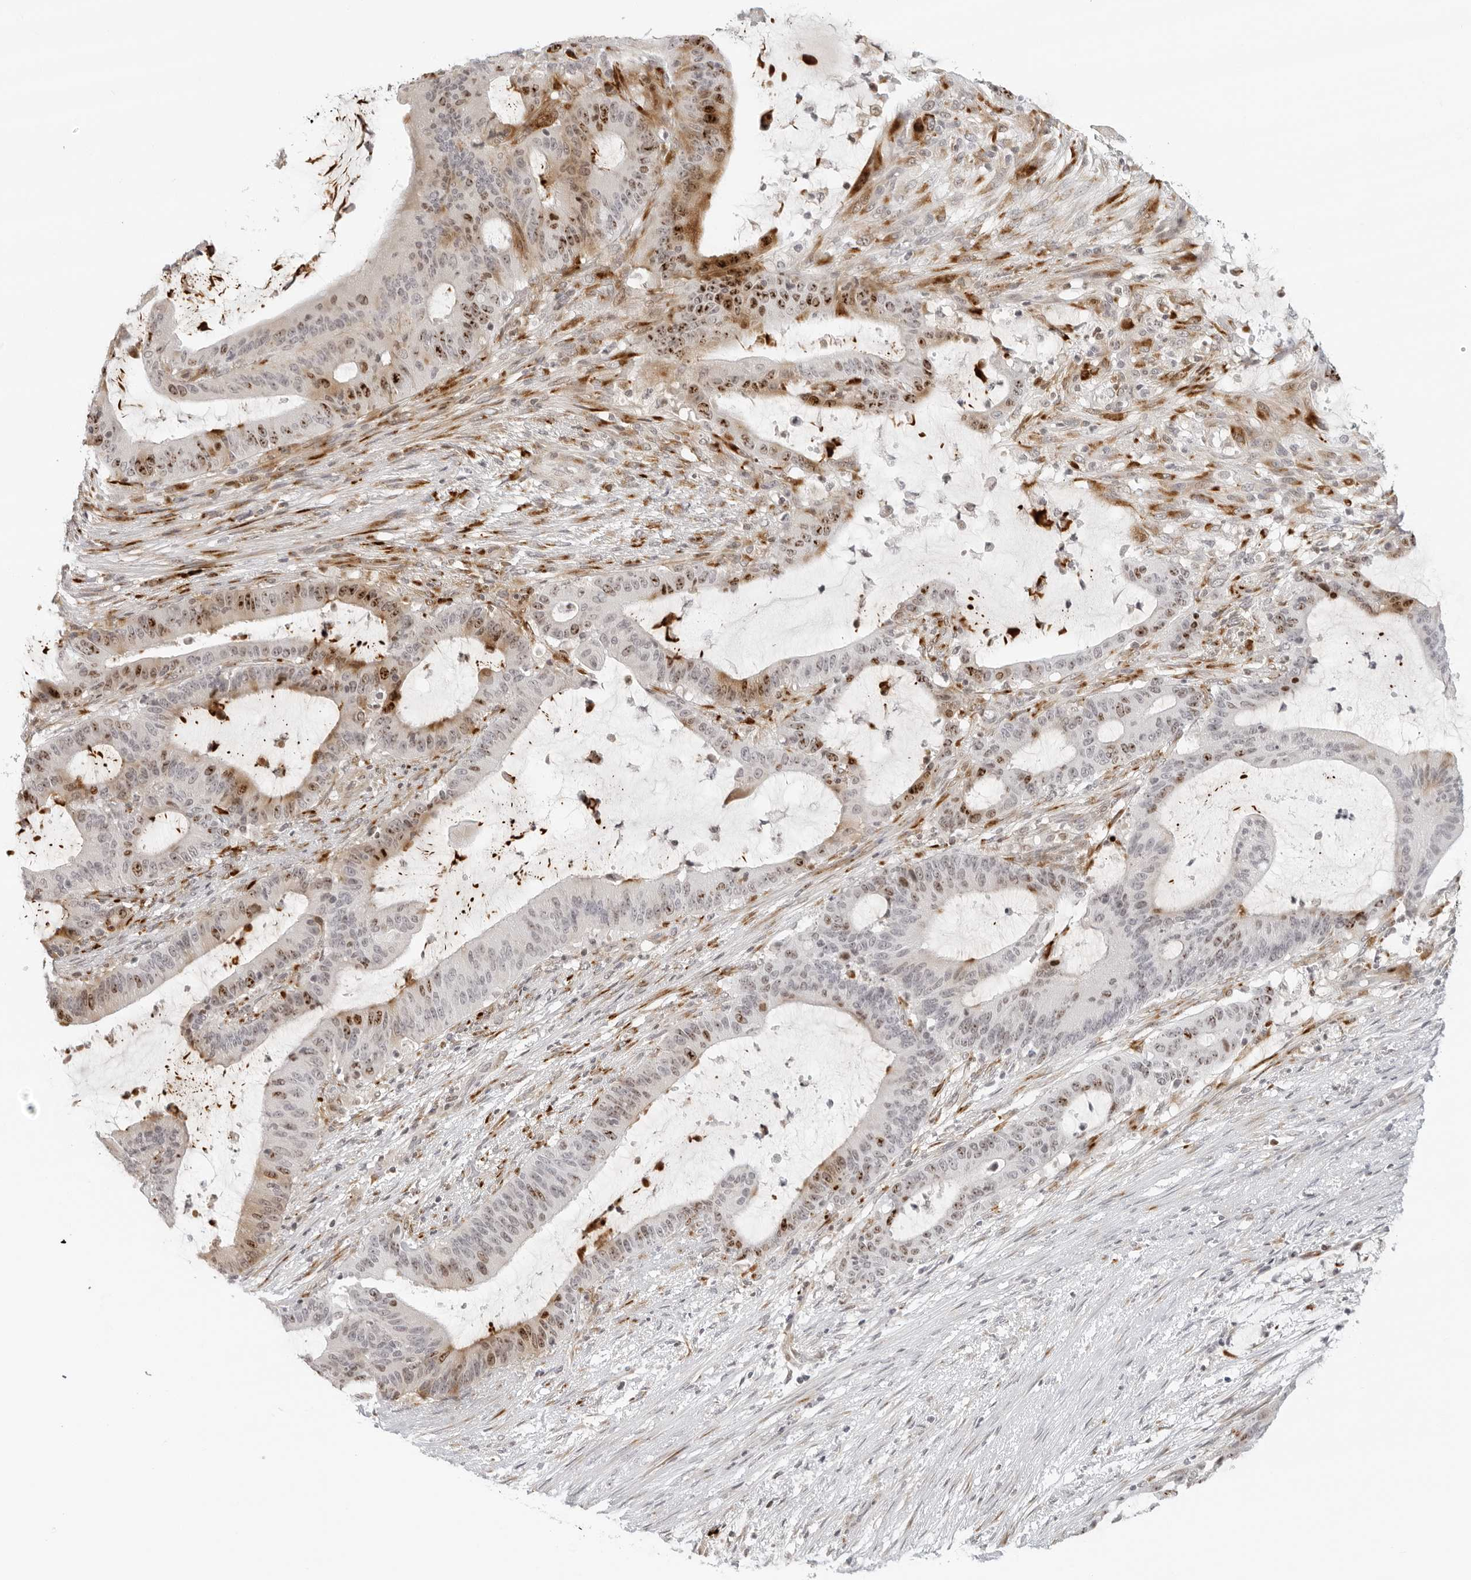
{"staining": {"intensity": "moderate", "quantity": "25%-75%", "location": "nuclear"}, "tissue": "liver cancer", "cell_type": "Tumor cells", "image_type": "cancer", "snomed": [{"axis": "morphology", "description": "Cholangiocarcinoma"}, {"axis": "topography", "description": "Liver"}], "caption": "Tumor cells display medium levels of moderate nuclear staining in approximately 25%-75% of cells in liver cancer (cholangiocarcinoma).", "gene": "ZNF678", "patient": {"sex": "female", "age": 73}}